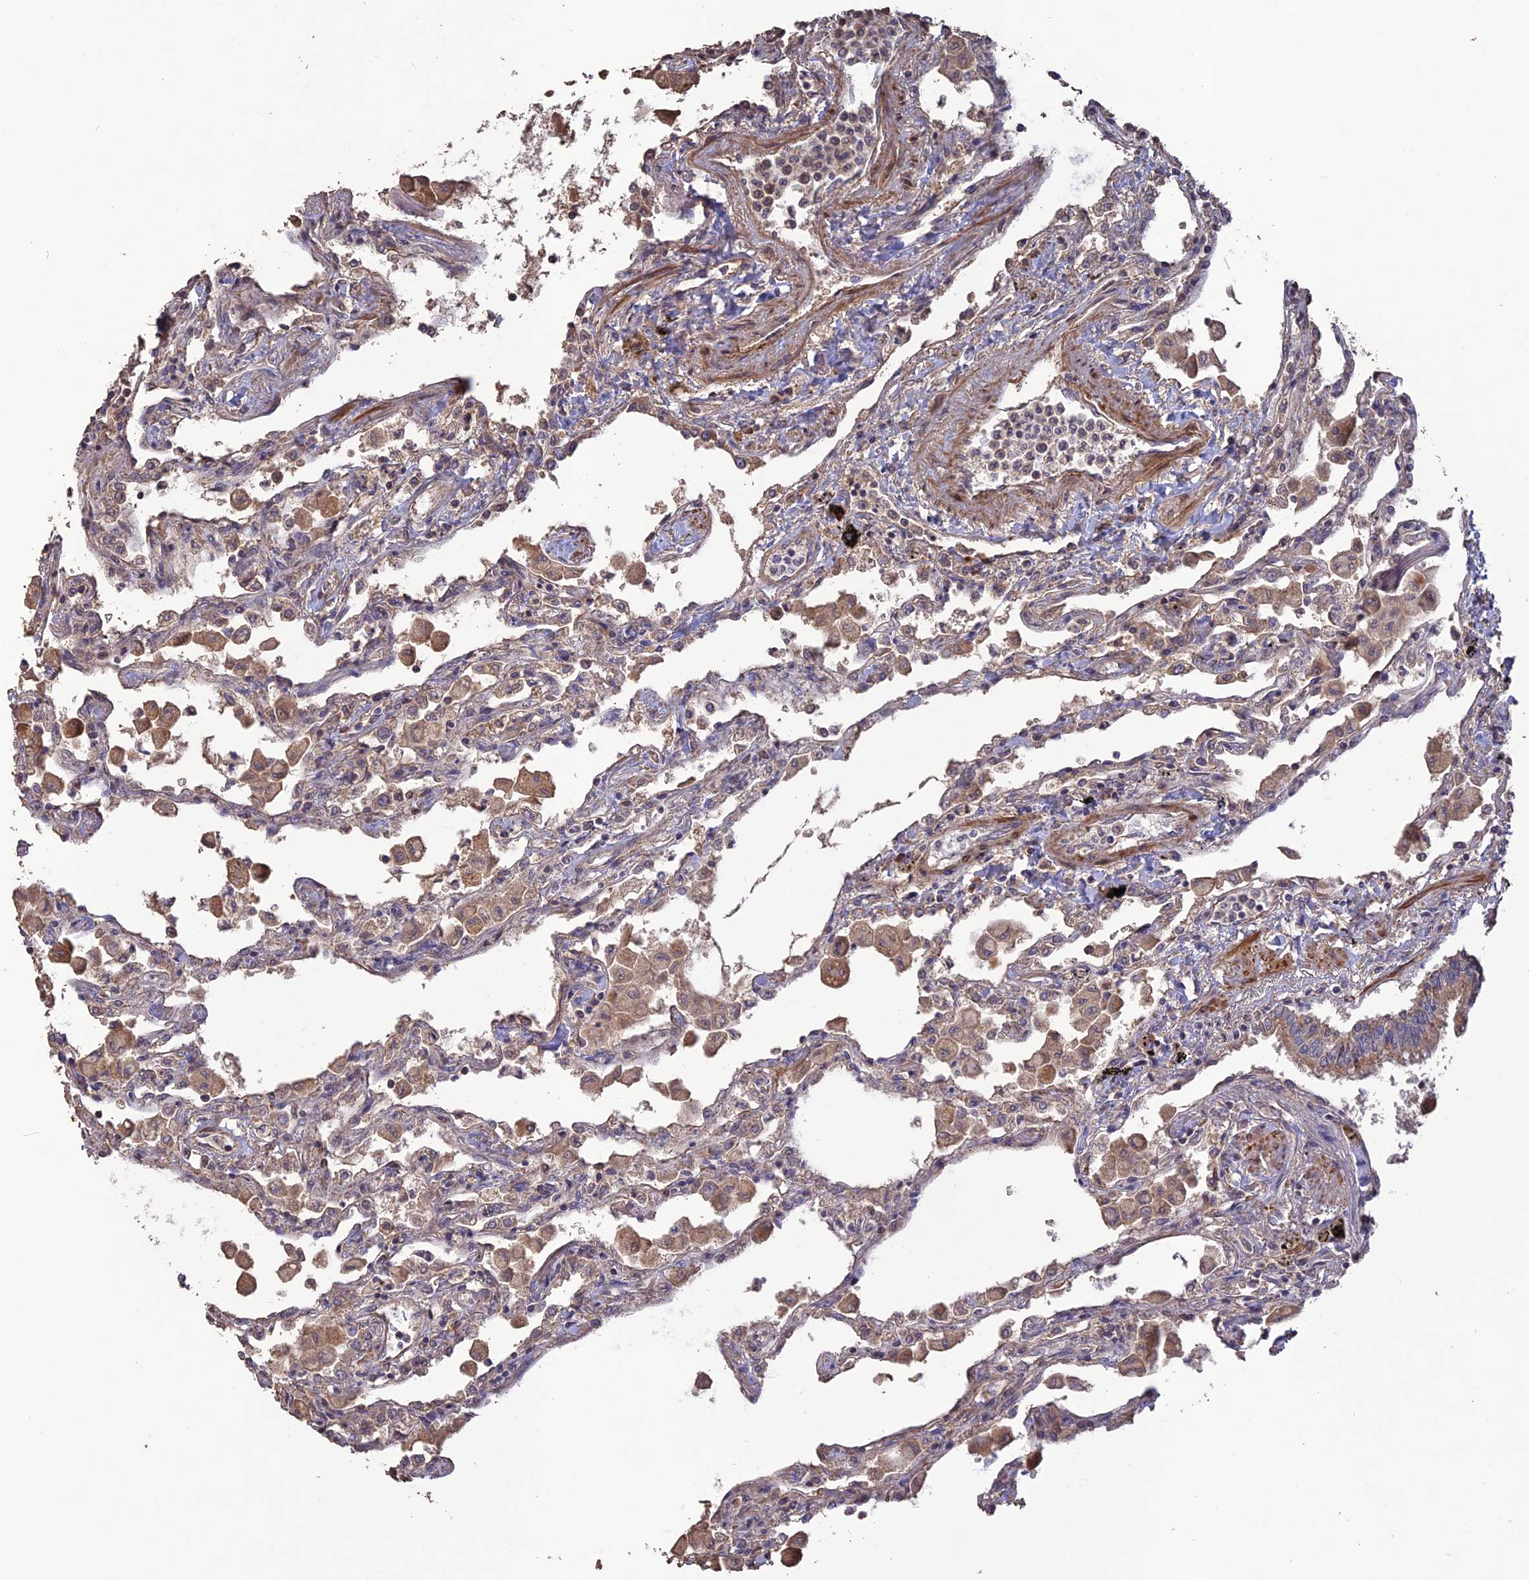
{"staining": {"intensity": "moderate", "quantity": "<25%", "location": "cytoplasmic/membranous"}, "tissue": "lung", "cell_type": "Alveolar cells", "image_type": "normal", "snomed": [{"axis": "morphology", "description": "Normal tissue, NOS"}, {"axis": "topography", "description": "Bronchus"}, {"axis": "topography", "description": "Lung"}], "caption": "Lung stained with immunohistochemistry (IHC) shows moderate cytoplasmic/membranous staining in about <25% of alveolar cells.", "gene": "LAYN", "patient": {"sex": "female", "age": 49}}